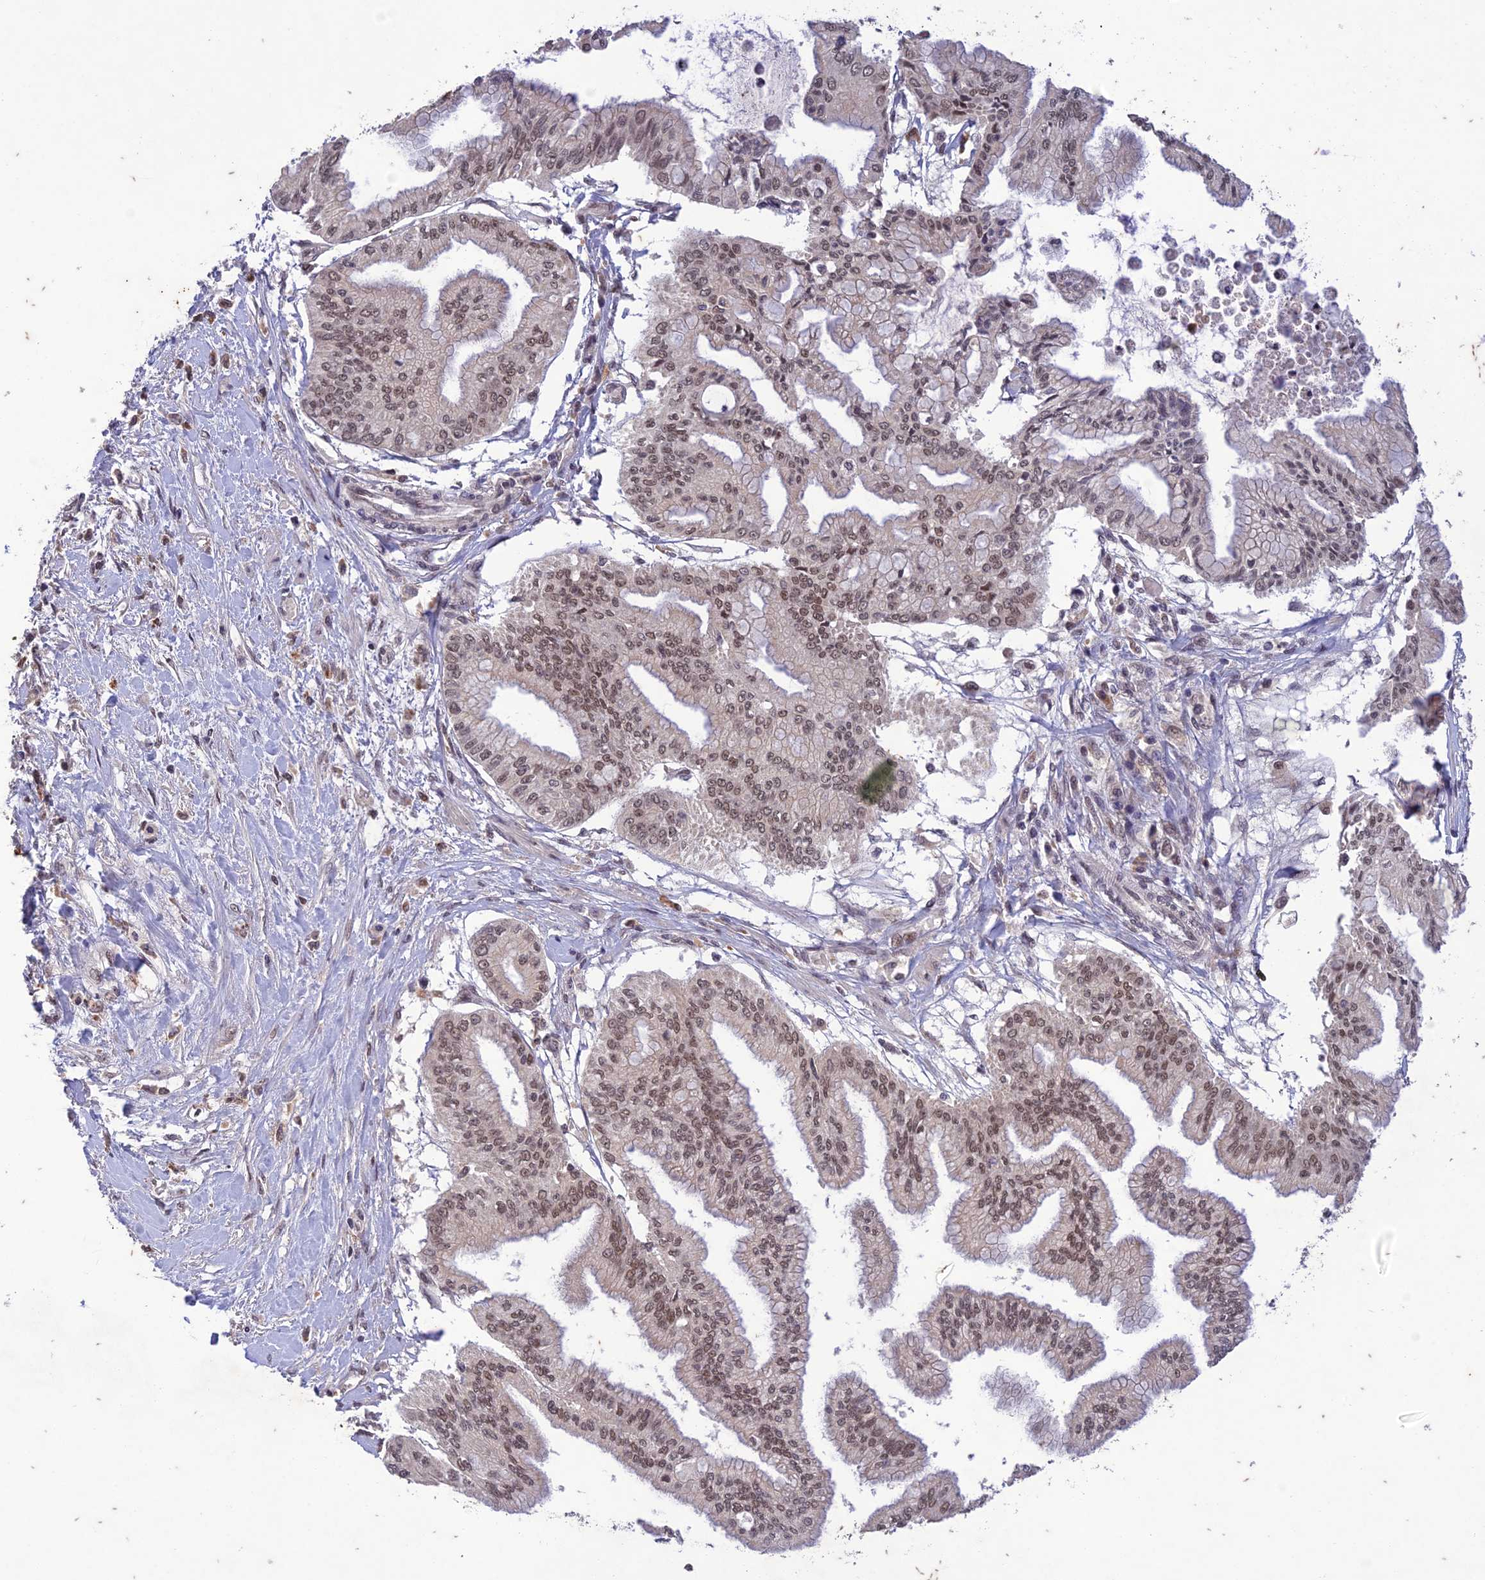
{"staining": {"intensity": "moderate", "quantity": "25%-75%", "location": "nuclear"}, "tissue": "pancreatic cancer", "cell_type": "Tumor cells", "image_type": "cancer", "snomed": [{"axis": "morphology", "description": "Adenocarcinoma, NOS"}, {"axis": "topography", "description": "Pancreas"}], "caption": "About 25%-75% of tumor cells in human pancreatic cancer show moderate nuclear protein expression as visualized by brown immunohistochemical staining.", "gene": "POP4", "patient": {"sex": "male", "age": 46}}